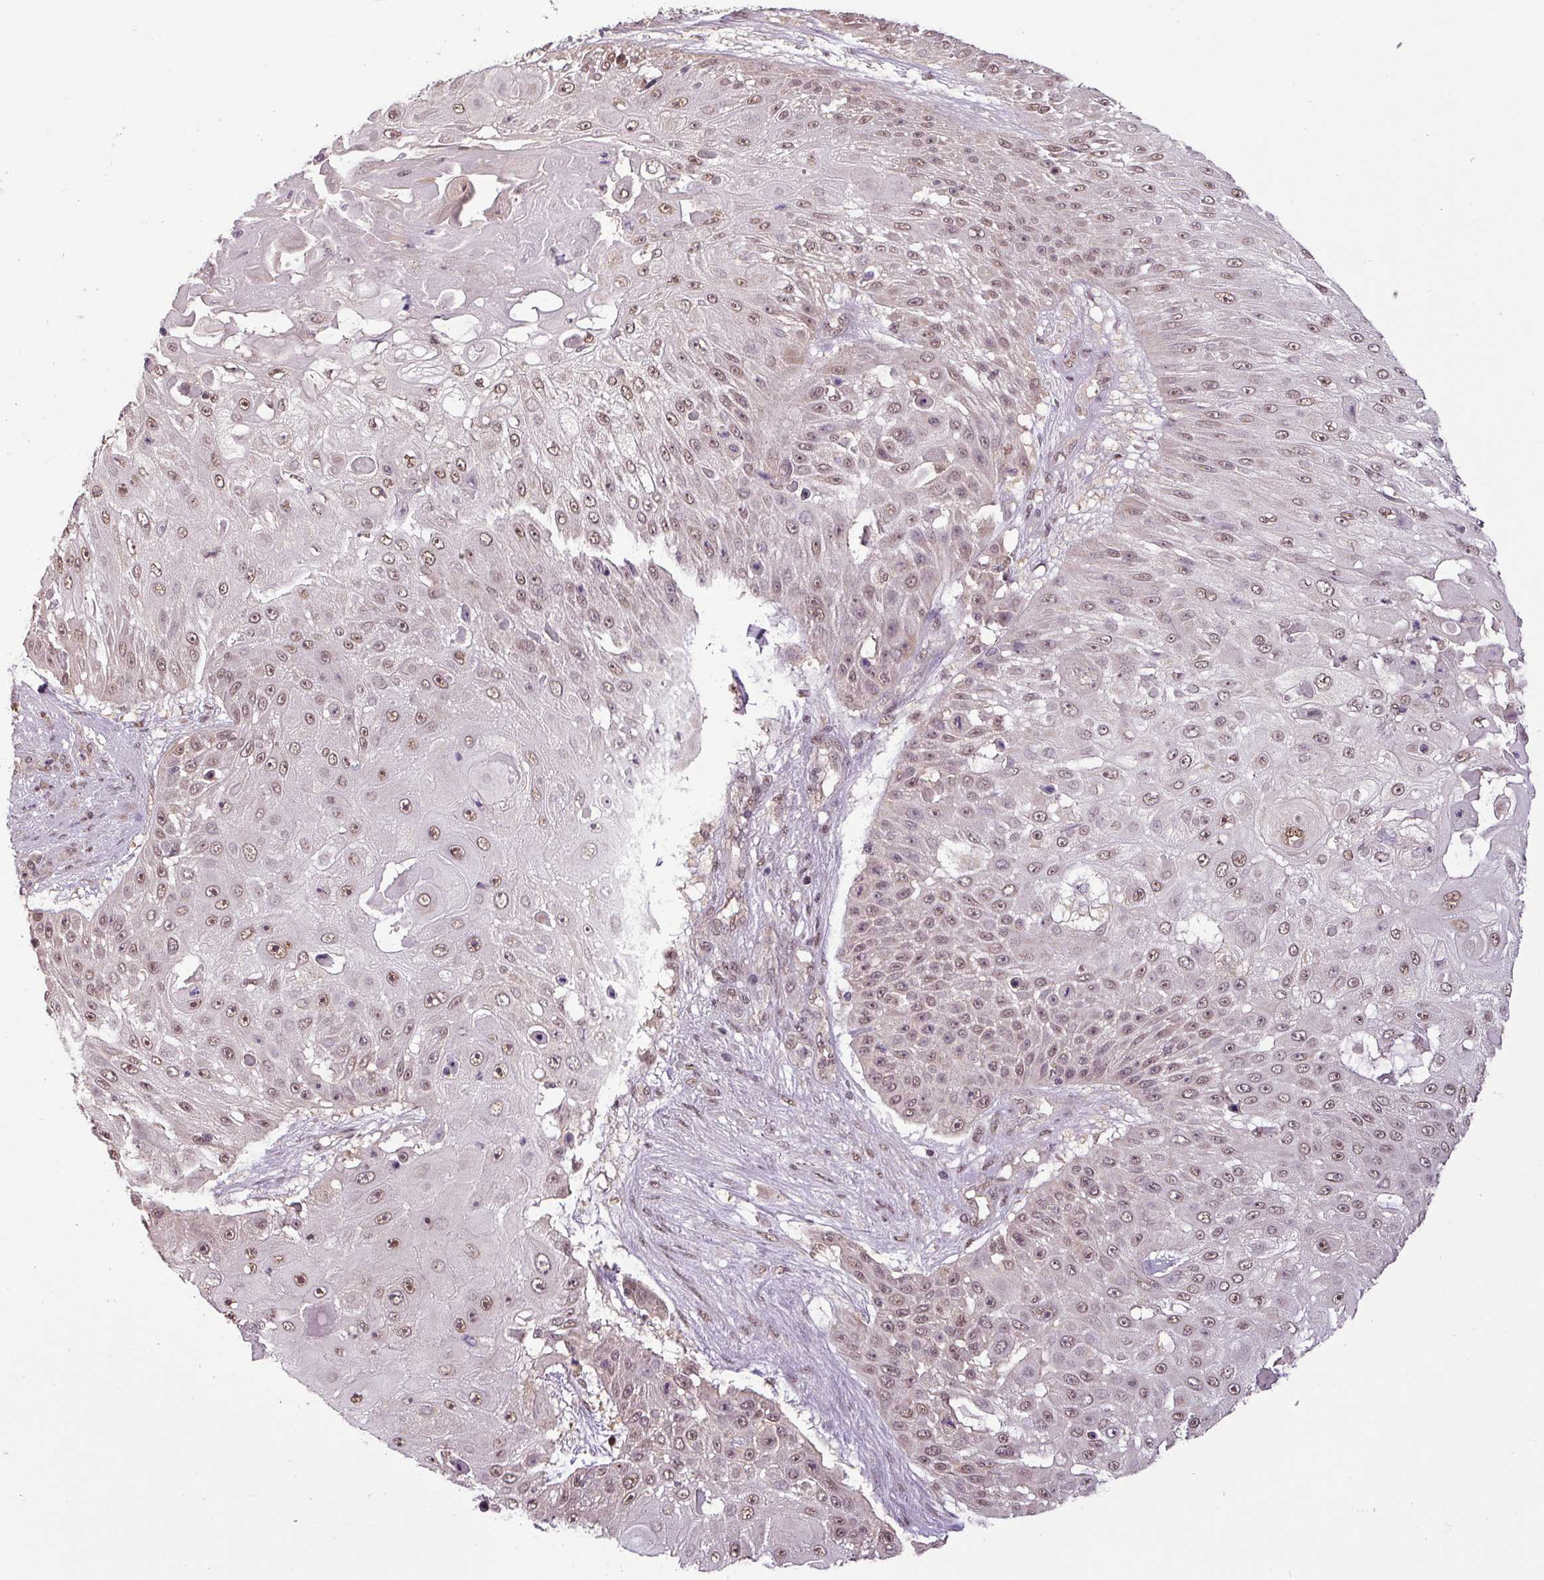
{"staining": {"intensity": "weak", "quantity": ">75%", "location": "nuclear"}, "tissue": "skin cancer", "cell_type": "Tumor cells", "image_type": "cancer", "snomed": [{"axis": "morphology", "description": "Squamous cell carcinoma, NOS"}, {"axis": "topography", "description": "Skin"}], "caption": "Human skin cancer (squamous cell carcinoma) stained with a brown dye shows weak nuclear positive positivity in approximately >75% of tumor cells.", "gene": "MFHAS1", "patient": {"sex": "female", "age": 86}}